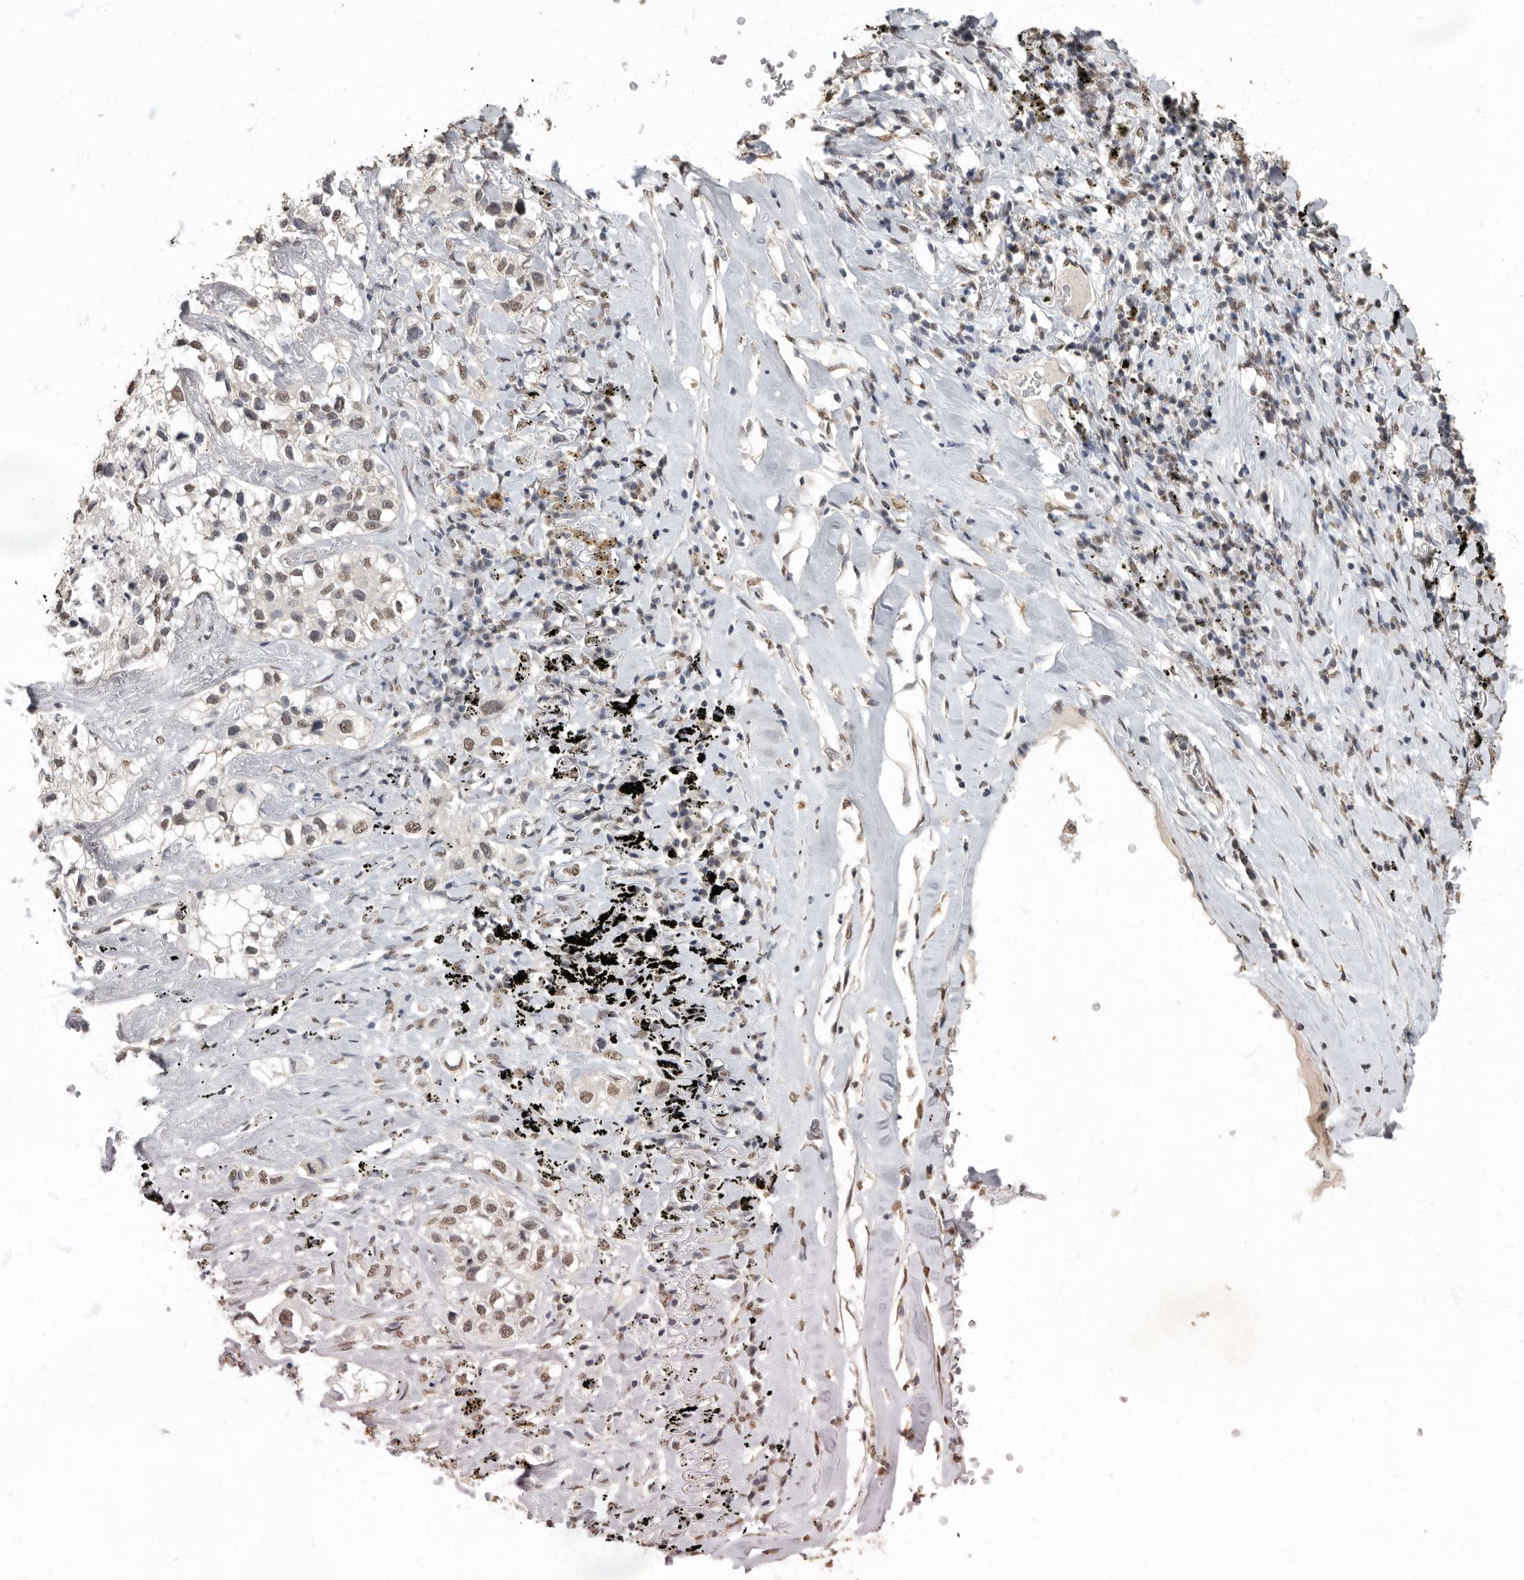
{"staining": {"intensity": "weak", "quantity": ">75%", "location": "nuclear"}, "tissue": "lung cancer", "cell_type": "Tumor cells", "image_type": "cancer", "snomed": [{"axis": "morphology", "description": "Adenocarcinoma, NOS"}, {"axis": "topography", "description": "Lung"}], "caption": "A brown stain labels weak nuclear positivity of a protein in human lung cancer (adenocarcinoma) tumor cells.", "gene": "NBL1", "patient": {"sex": "male", "age": 63}}